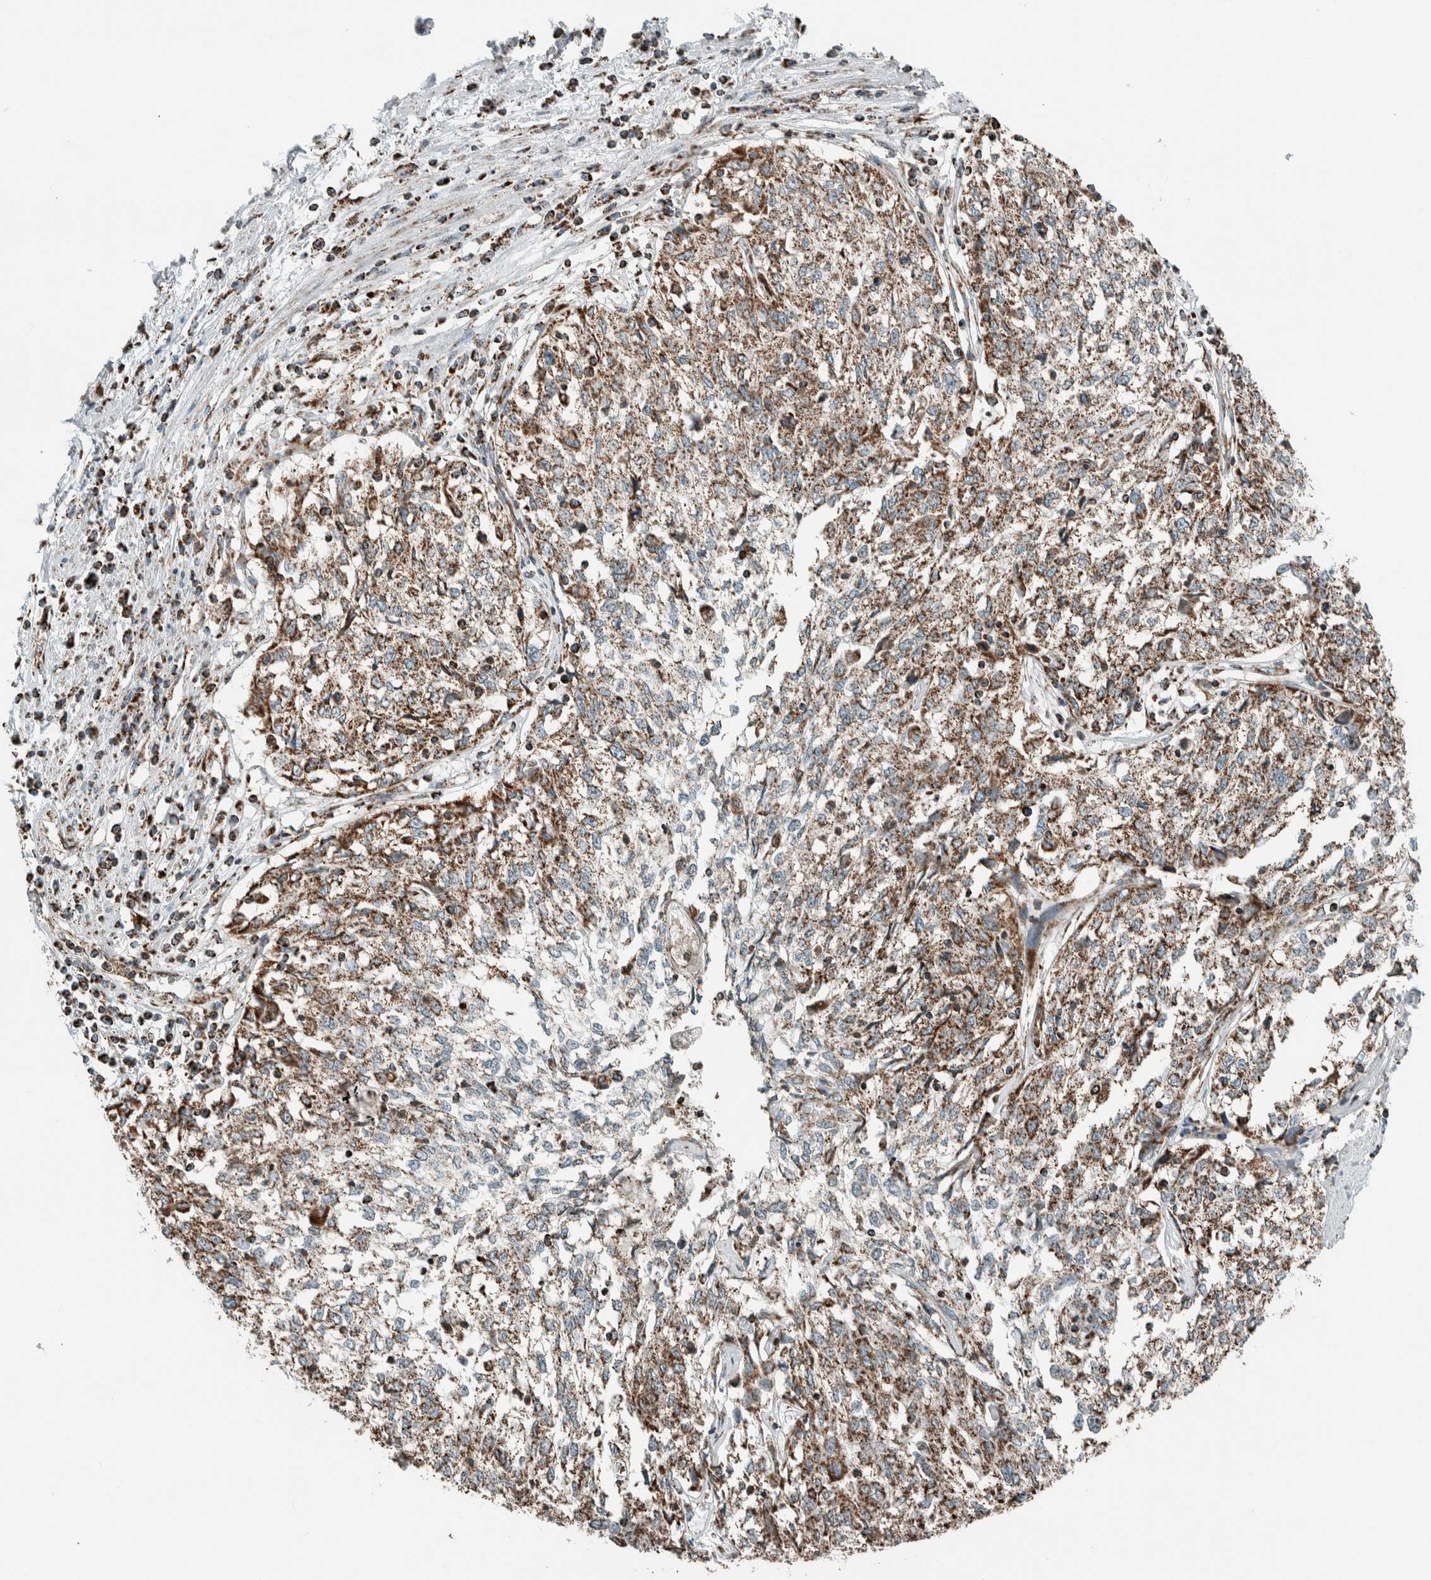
{"staining": {"intensity": "moderate", "quantity": ">75%", "location": "cytoplasmic/membranous"}, "tissue": "cervical cancer", "cell_type": "Tumor cells", "image_type": "cancer", "snomed": [{"axis": "morphology", "description": "Squamous cell carcinoma, NOS"}, {"axis": "topography", "description": "Cervix"}], "caption": "Cervical cancer stained with DAB (3,3'-diaminobenzidine) immunohistochemistry demonstrates medium levels of moderate cytoplasmic/membranous positivity in about >75% of tumor cells.", "gene": "ZNF454", "patient": {"sex": "female", "age": 57}}